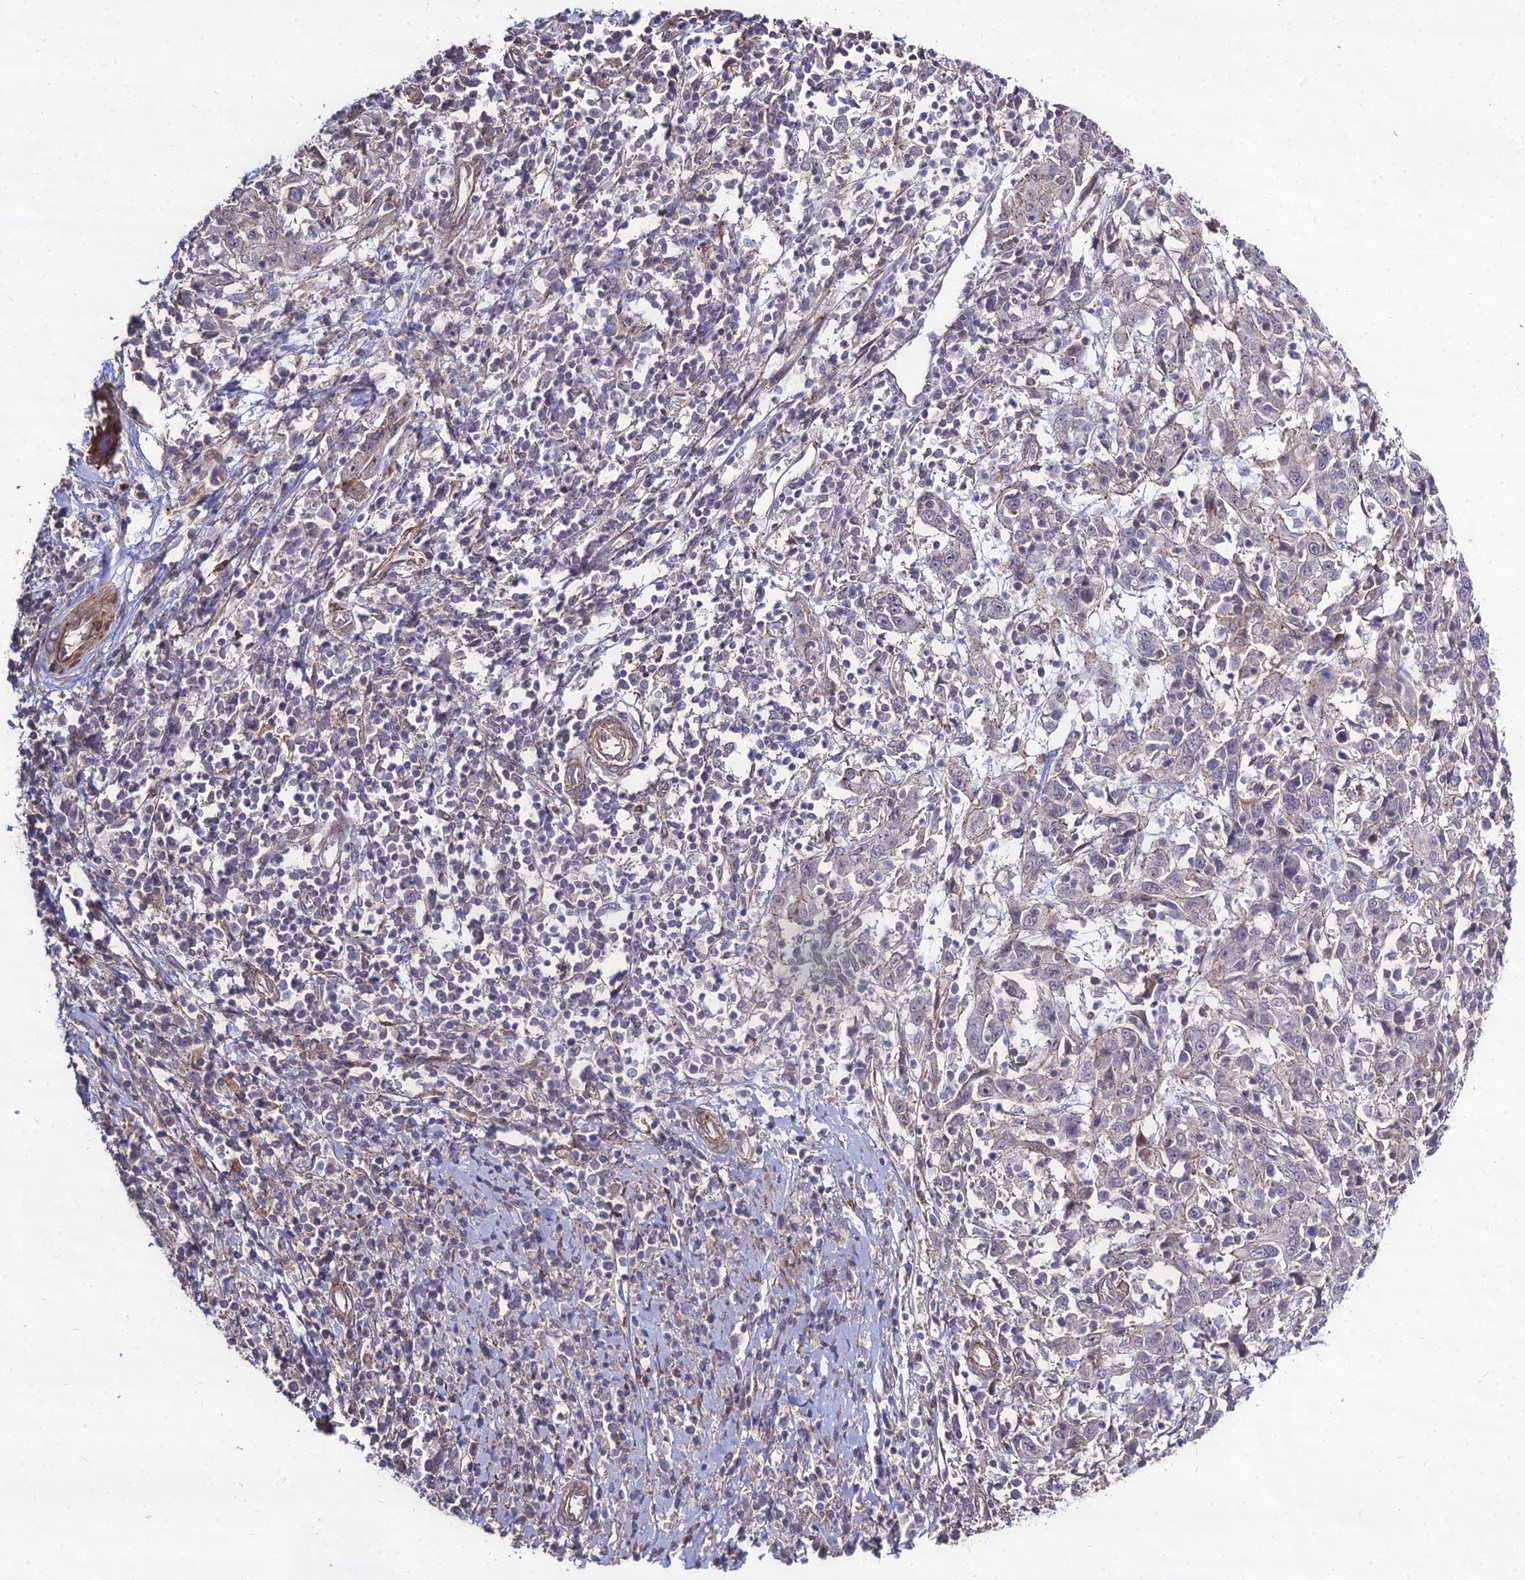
{"staining": {"intensity": "negative", "quantity": "none", "location": "none"}, "tissue": "cervical cancer", "cell_type": "Tumor cells", "image_type": "cancer", "snomed": [{"axis": "morphology", "description": "Squamous cell carcinoma, NOS"}, {"axis": "topography", "description": "Cervix"}], "caption": "The immunohistochemistry histopathology image has no significant staining in tumor cells of cervical cancer tissue.", "gene": "TSPYL2", "patient": {"sex": "female", "age": 46}}